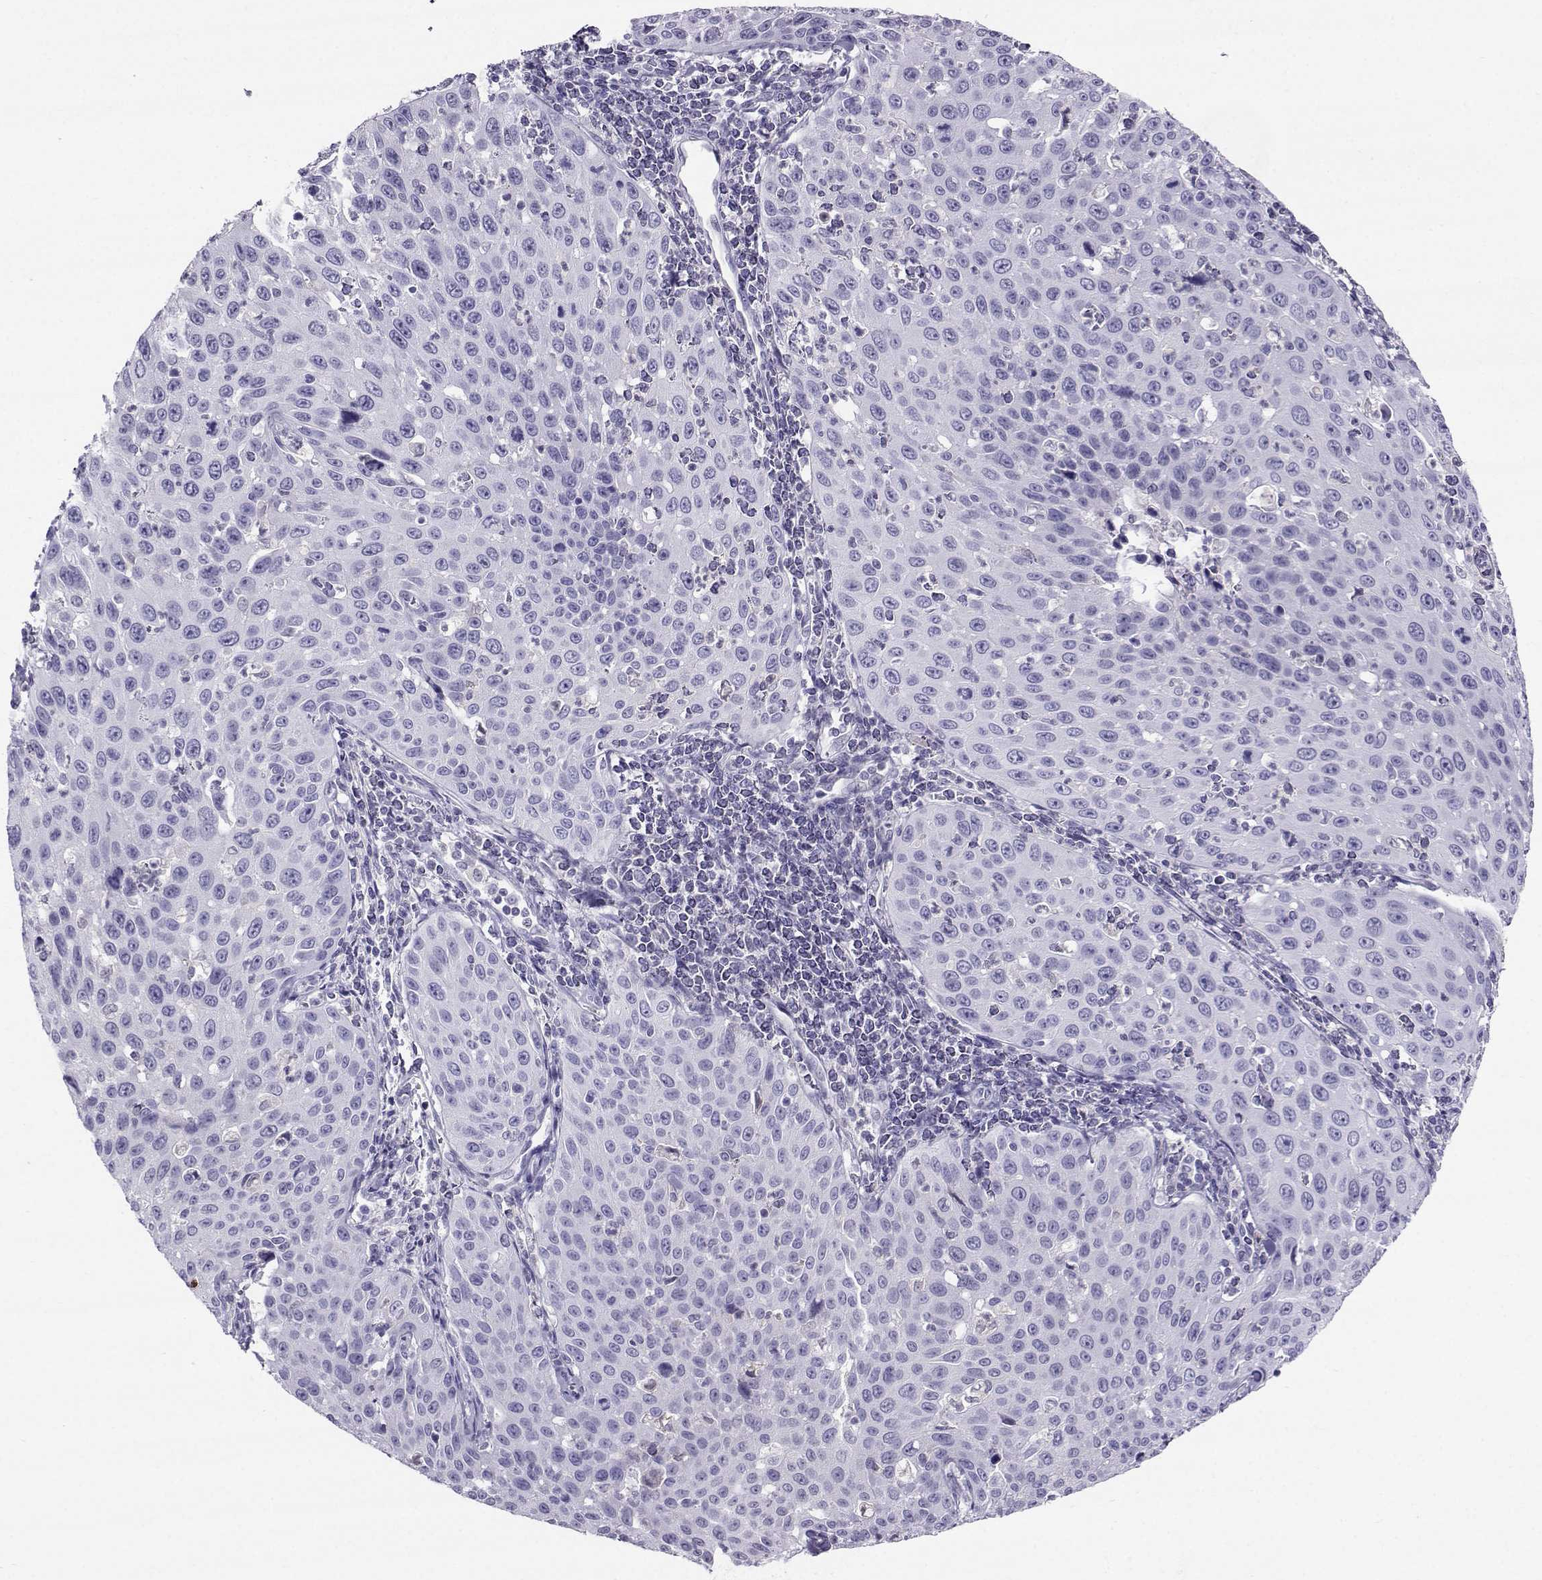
{"staining": {"intensity": "negative", "quantity": "none", "location": "none"}, "tissue": "cervical cancer", "cell_type": "Tumor cells", "image_type": "cancer", "snomed": [{"axis": "morphology", "description": "Squamous cell carcinoma, NOS"}, {"axis": "topography", "description": "Cervix"}], "caption": "This is a histopathology image of IHC staining of cervical cancer (squamous cell carcinoma), which shows no positivity in tumor cells.", "gene": "PGK1", "patient": {"sex": "female", "age": 26}}